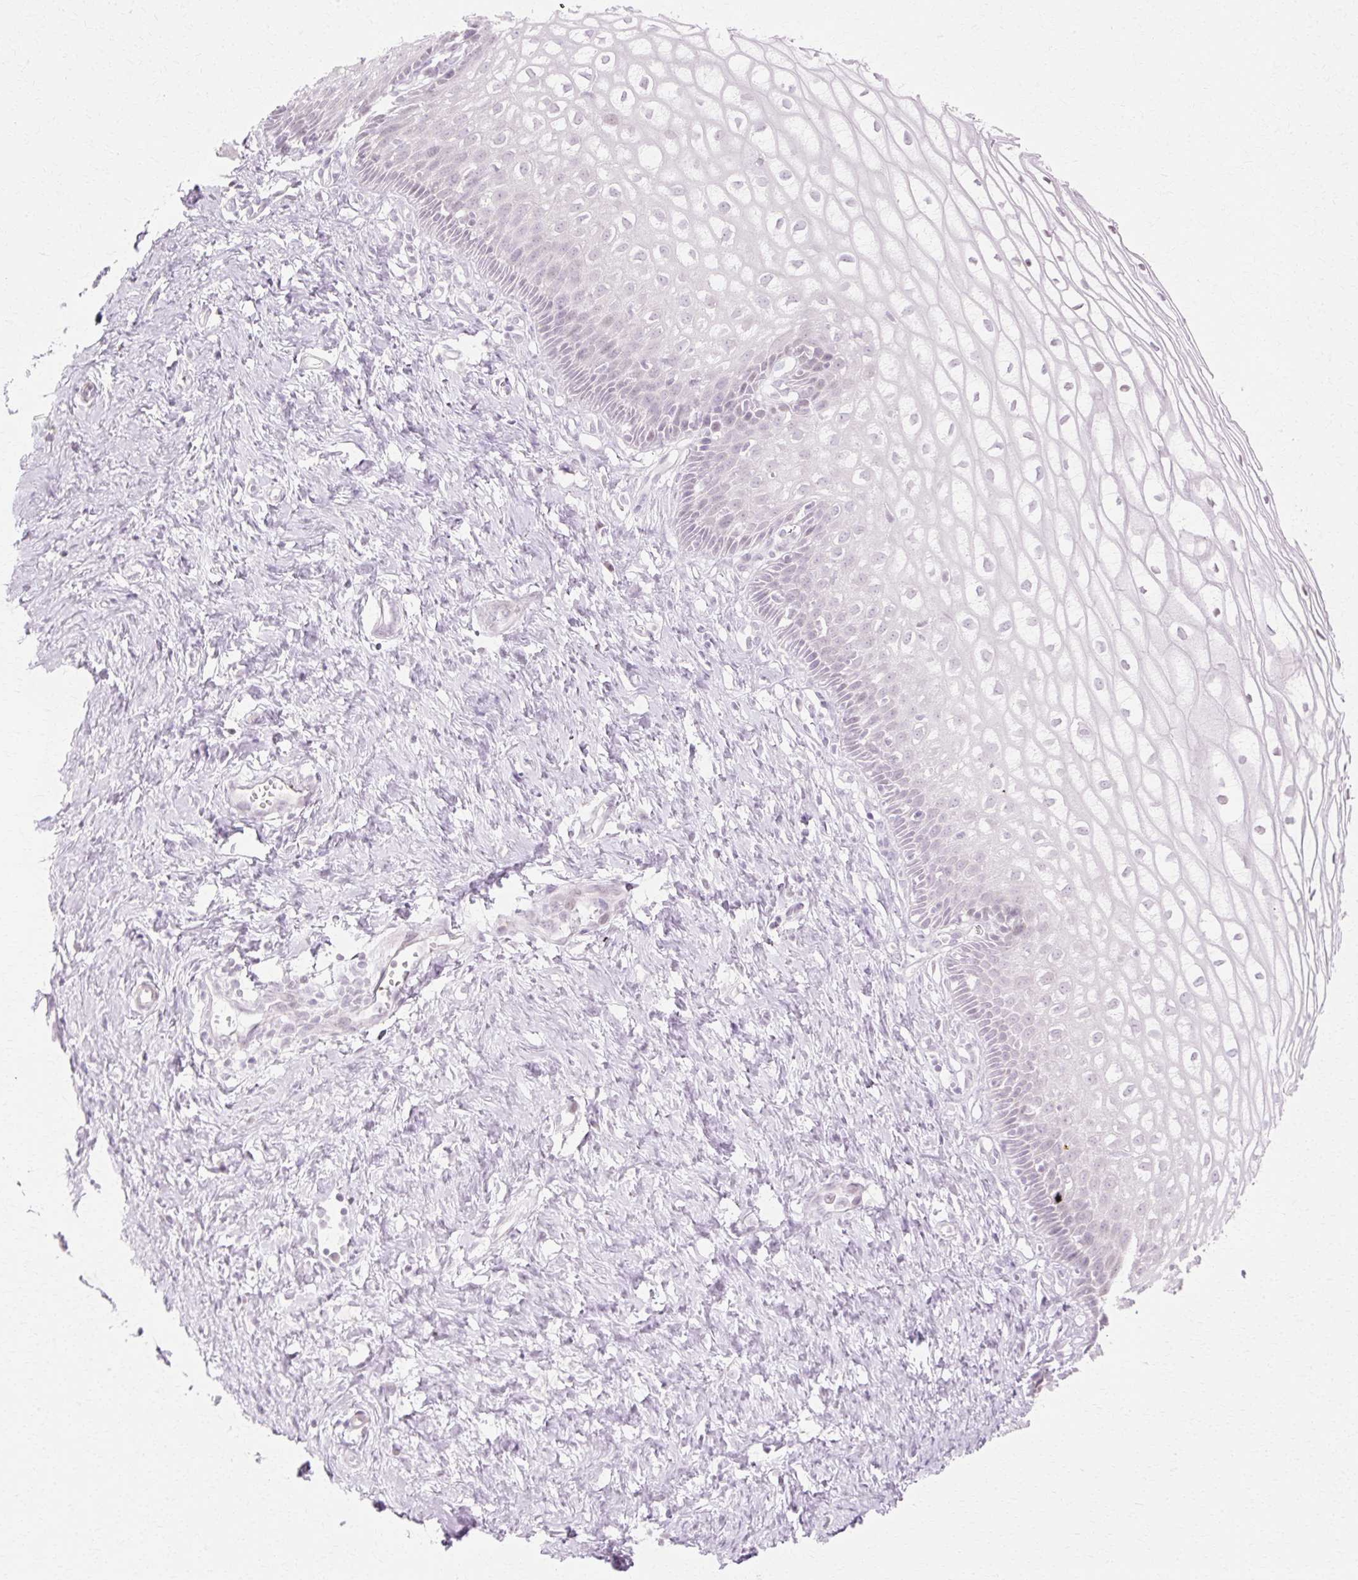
{"staining": {"intensity": "negative", "quantity": "none", "location": "none"}, "tissue": "cervix", "cell_type": "Glandular cells", "image_type": "normal", "snomed": [{"axis": "morphology", "description": "Normal tissue, NOS"}, {"axis": "topography", "description": "Cervix"}], "caption": "A high-resolution photomicrograph shows immunohistochemistry staining of normal cervix, which shows no significant positivity in glandular cells.", "gene": "C3orf49", "patient": {"sex": "female", "age": 36}}